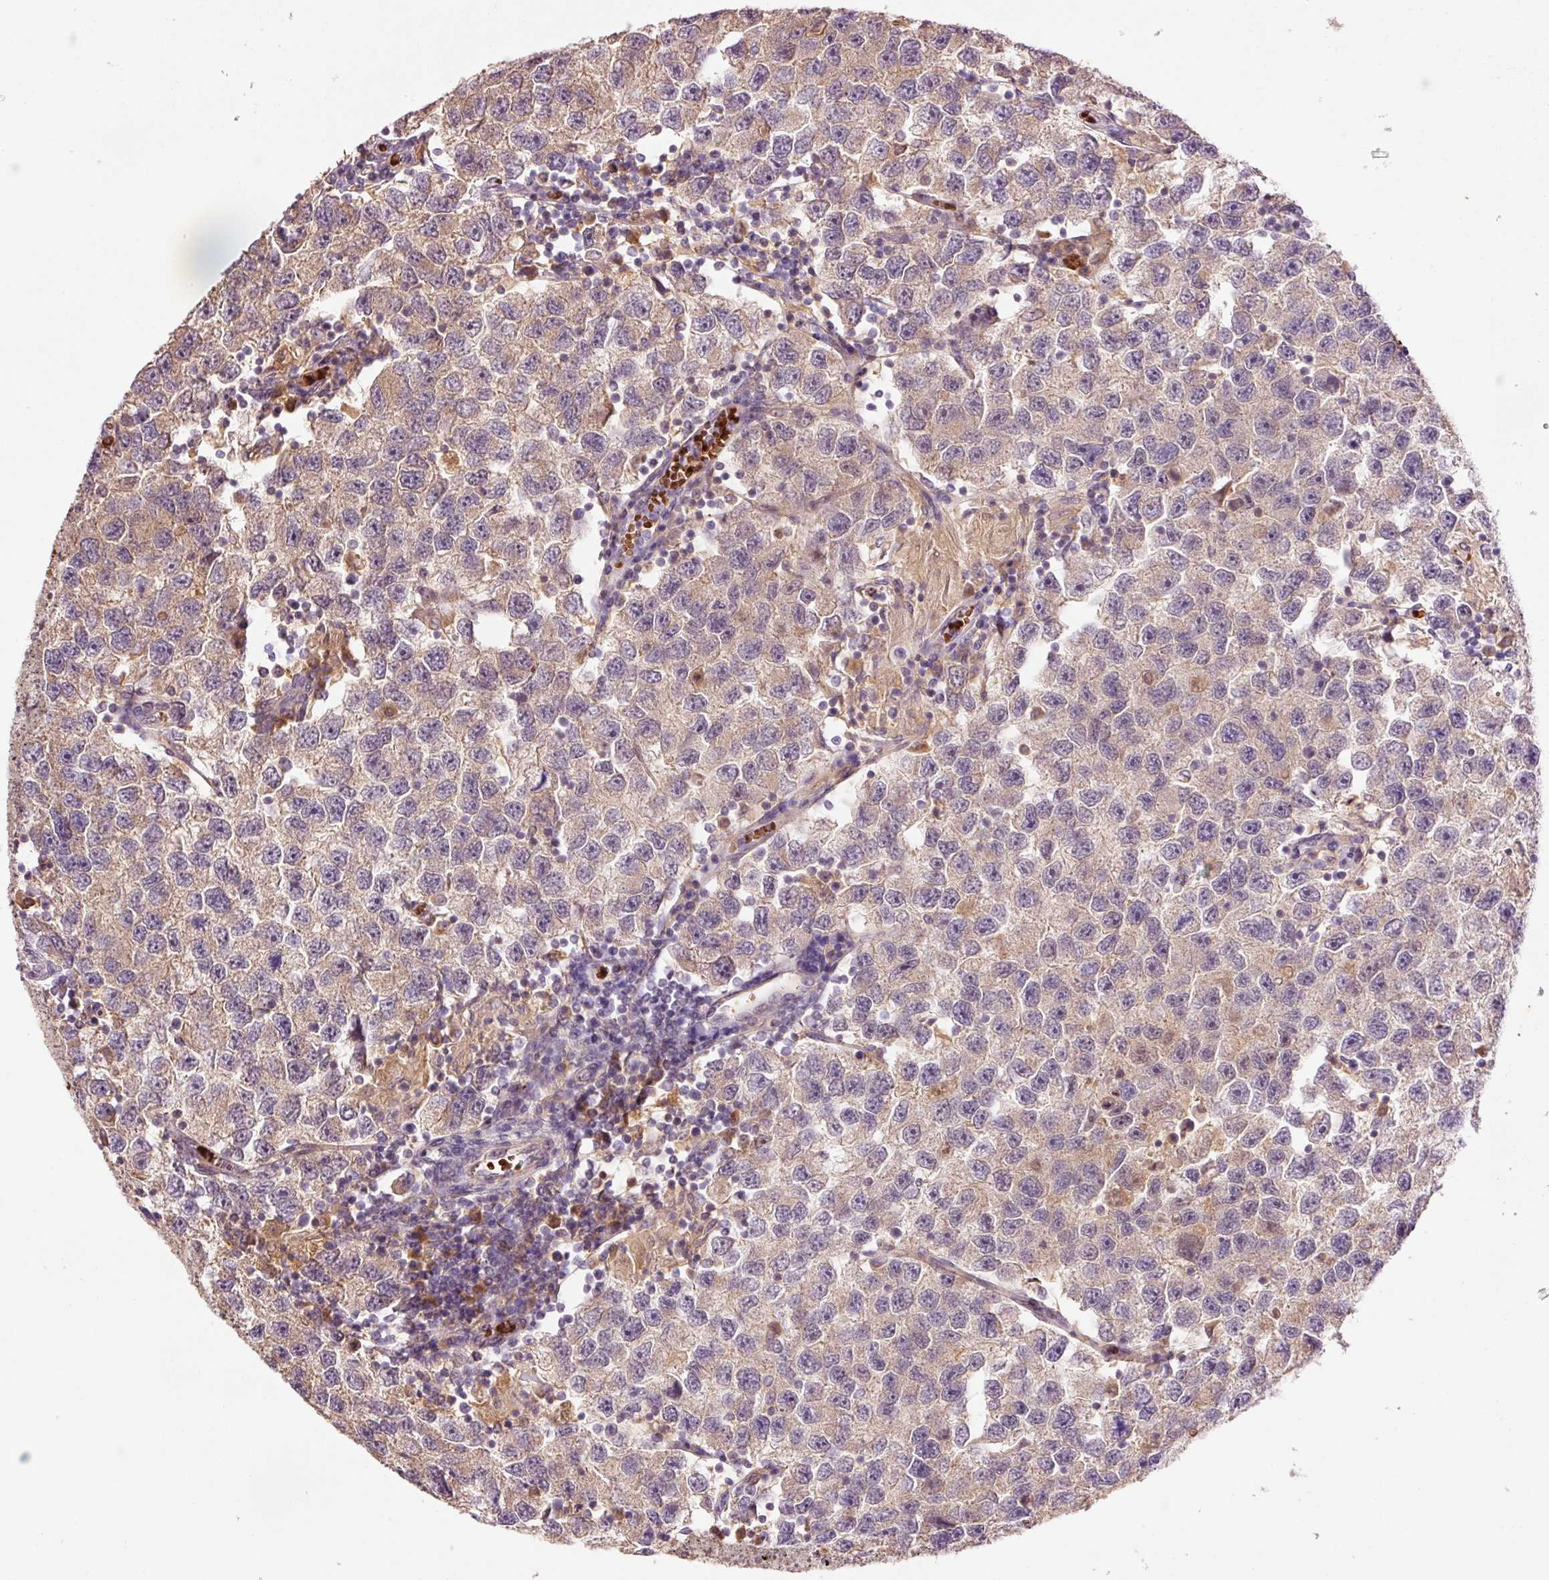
{"staining": {"intensity": "weak", "quantity": "25%-75%", "location": "cytoplasmic/membranous"}, "tissue": "testis cancer", "cell_type": "Tumor cells", "image_type": "cancer", "snomed": [{"axis": "morphology", "description": "Seminoma, NOS"}, {"axis": "topography", "description": "Testis"}], "caption": "Human testis seminoma stained for a protein (brown) reveals weak cytoplasmic/membranous positive positivity in about 25%-75% of tumor cells.", "gene": "CMTM8", "patient": {"sex": "male", "age": 26}}